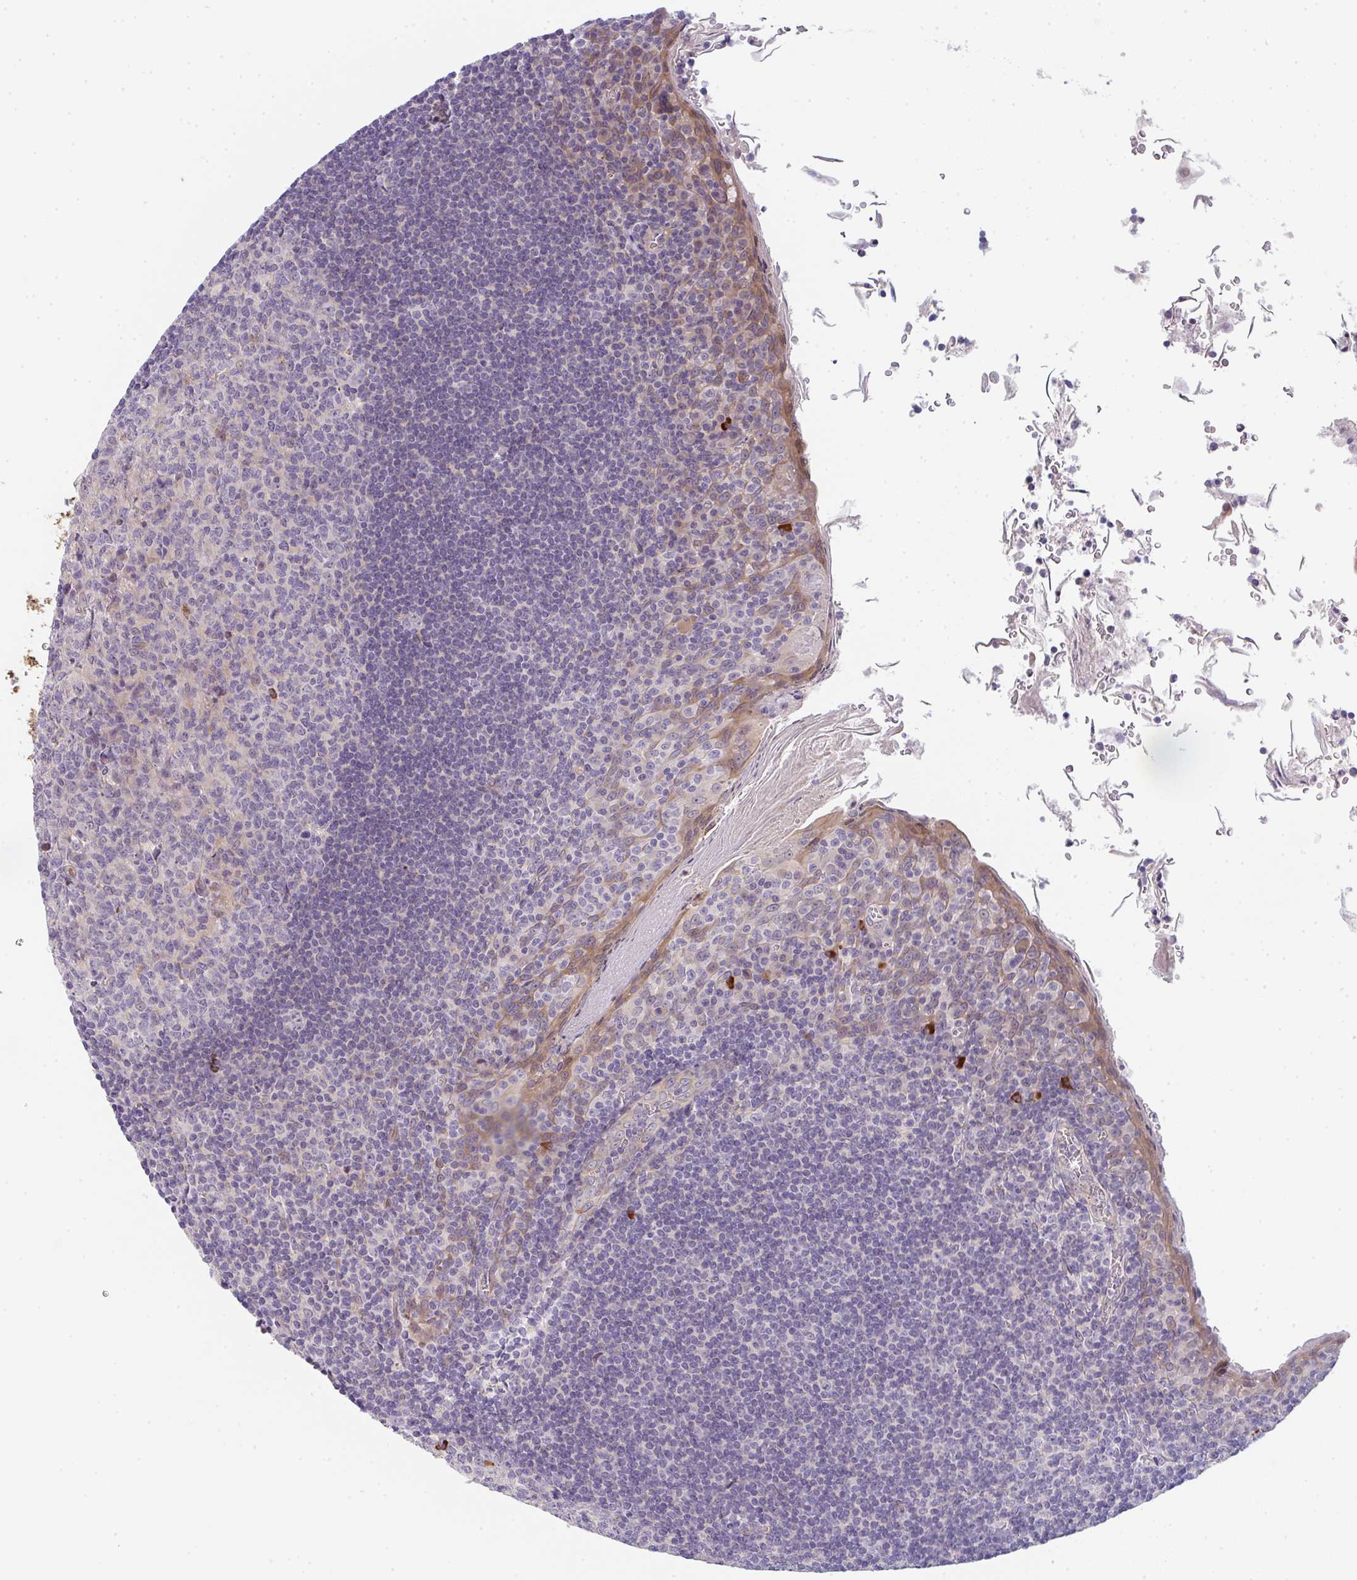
{"staining": {"intensity": "negative", "quantity": "none", "location": "none"}, "tissue": "tonsil", "cell_type": "Germinal center cells", "image_type": "normal", "snomed": [{"axis": "morphology", "description": "Normal tissue, NOS"}, {"axis": "topography", "description": "Tonsil"}], "caption": "Tonsil stained for a protein using IHC shows no staining germinal center cells.", "gene": "TNFRSF10A", "patient": {"sex": "male", "age": 27}}